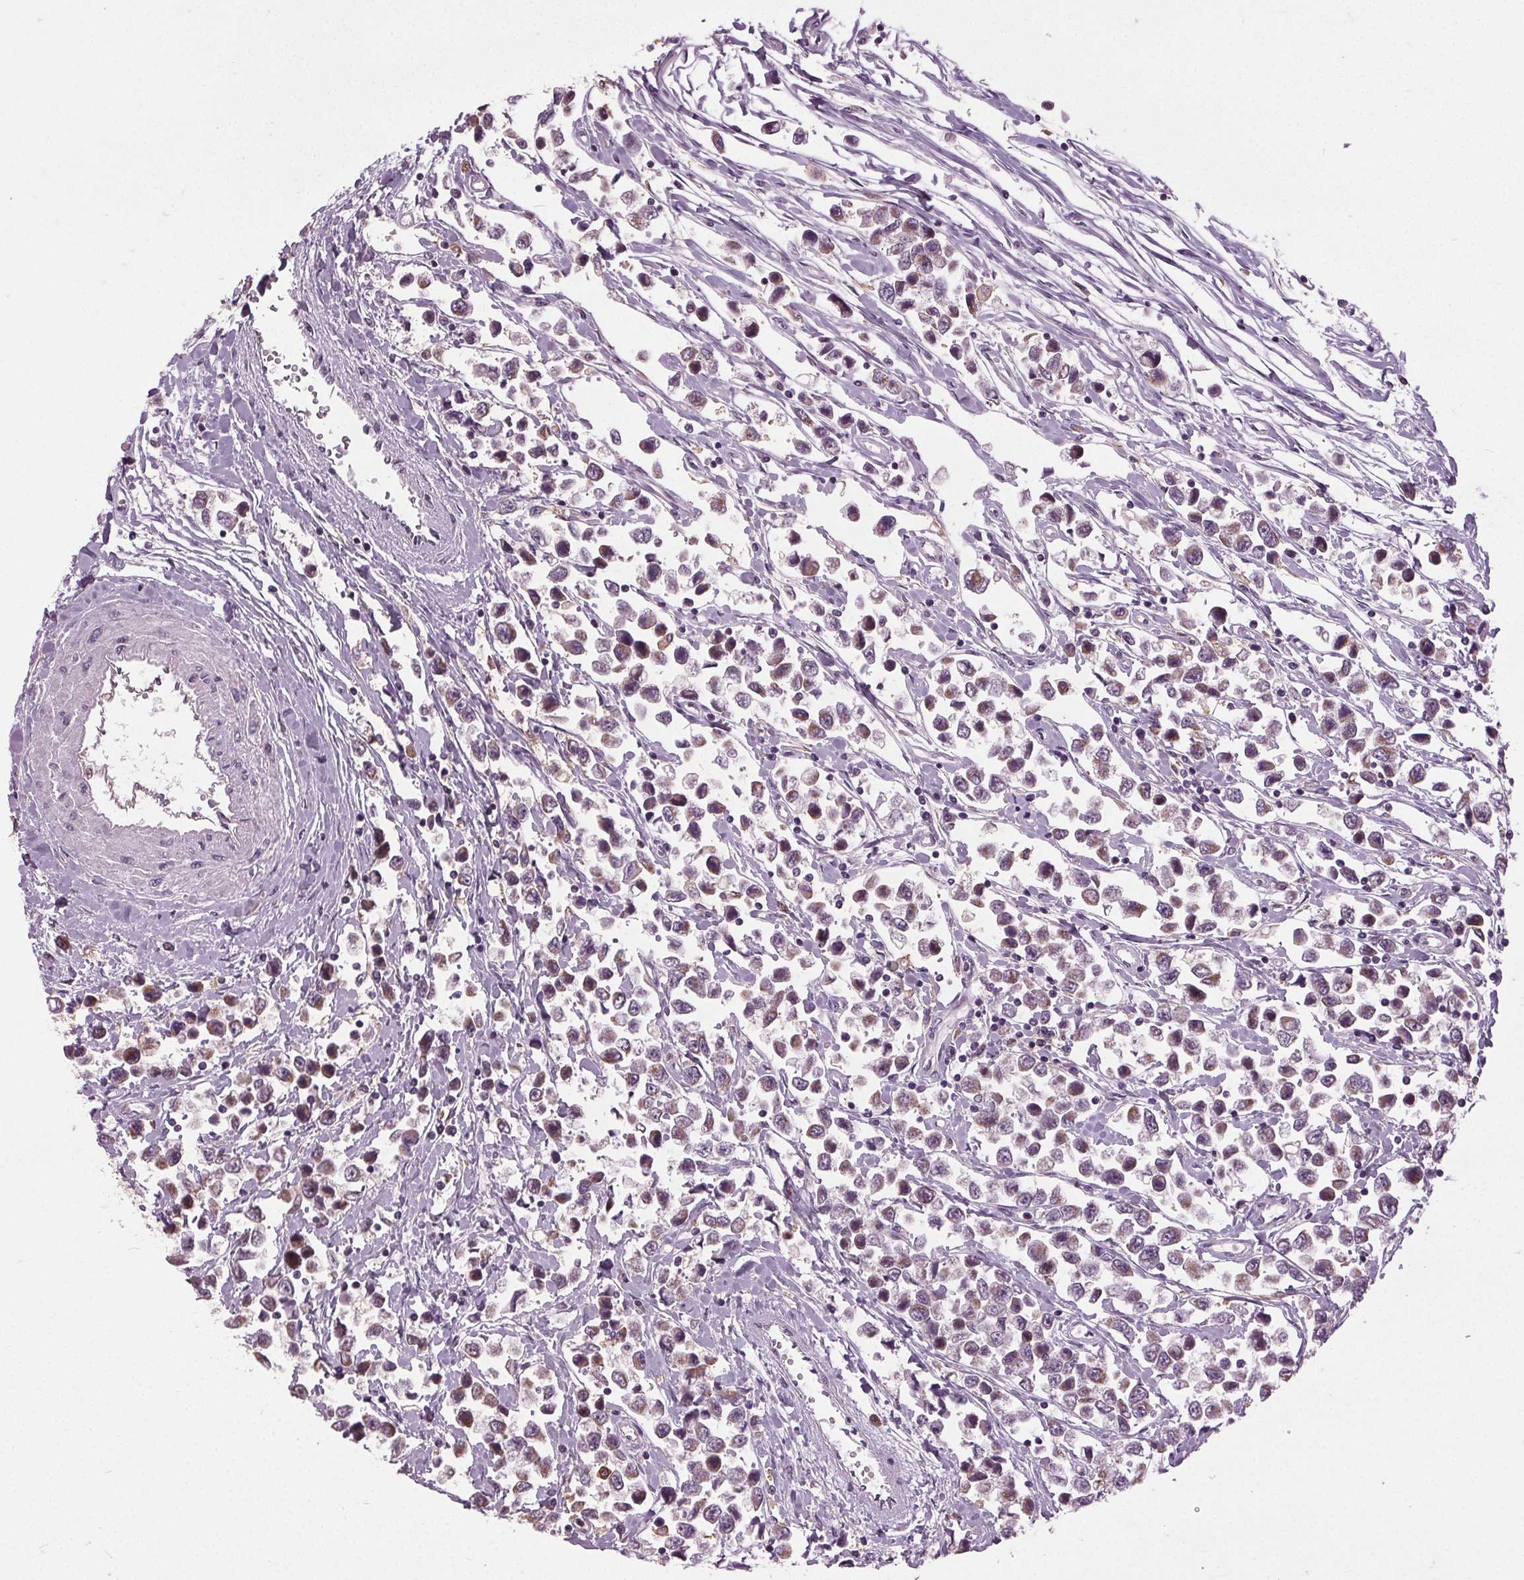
{"staining": {"intensity": "weak", "quantity": ">75%", "location": "cytoplasmic/membranous,nuclear"}, "tissue": "testis cancer", "cell_type": "Tumor cells", "image_type": "cancer", "snomed": [{"axis": "morphology", "description": "Seminoma, NOS"}, {"axis": "topography", "description": "Testis"}], "caption": "Protein expression analysis of testis cancer (seminoma) displays weak cytoplasmic/membranous and nuclear expression in approximately >75% of tumor cells.", "gene": "BSDC1", "patient": {"sex": "male", "age": 34}}